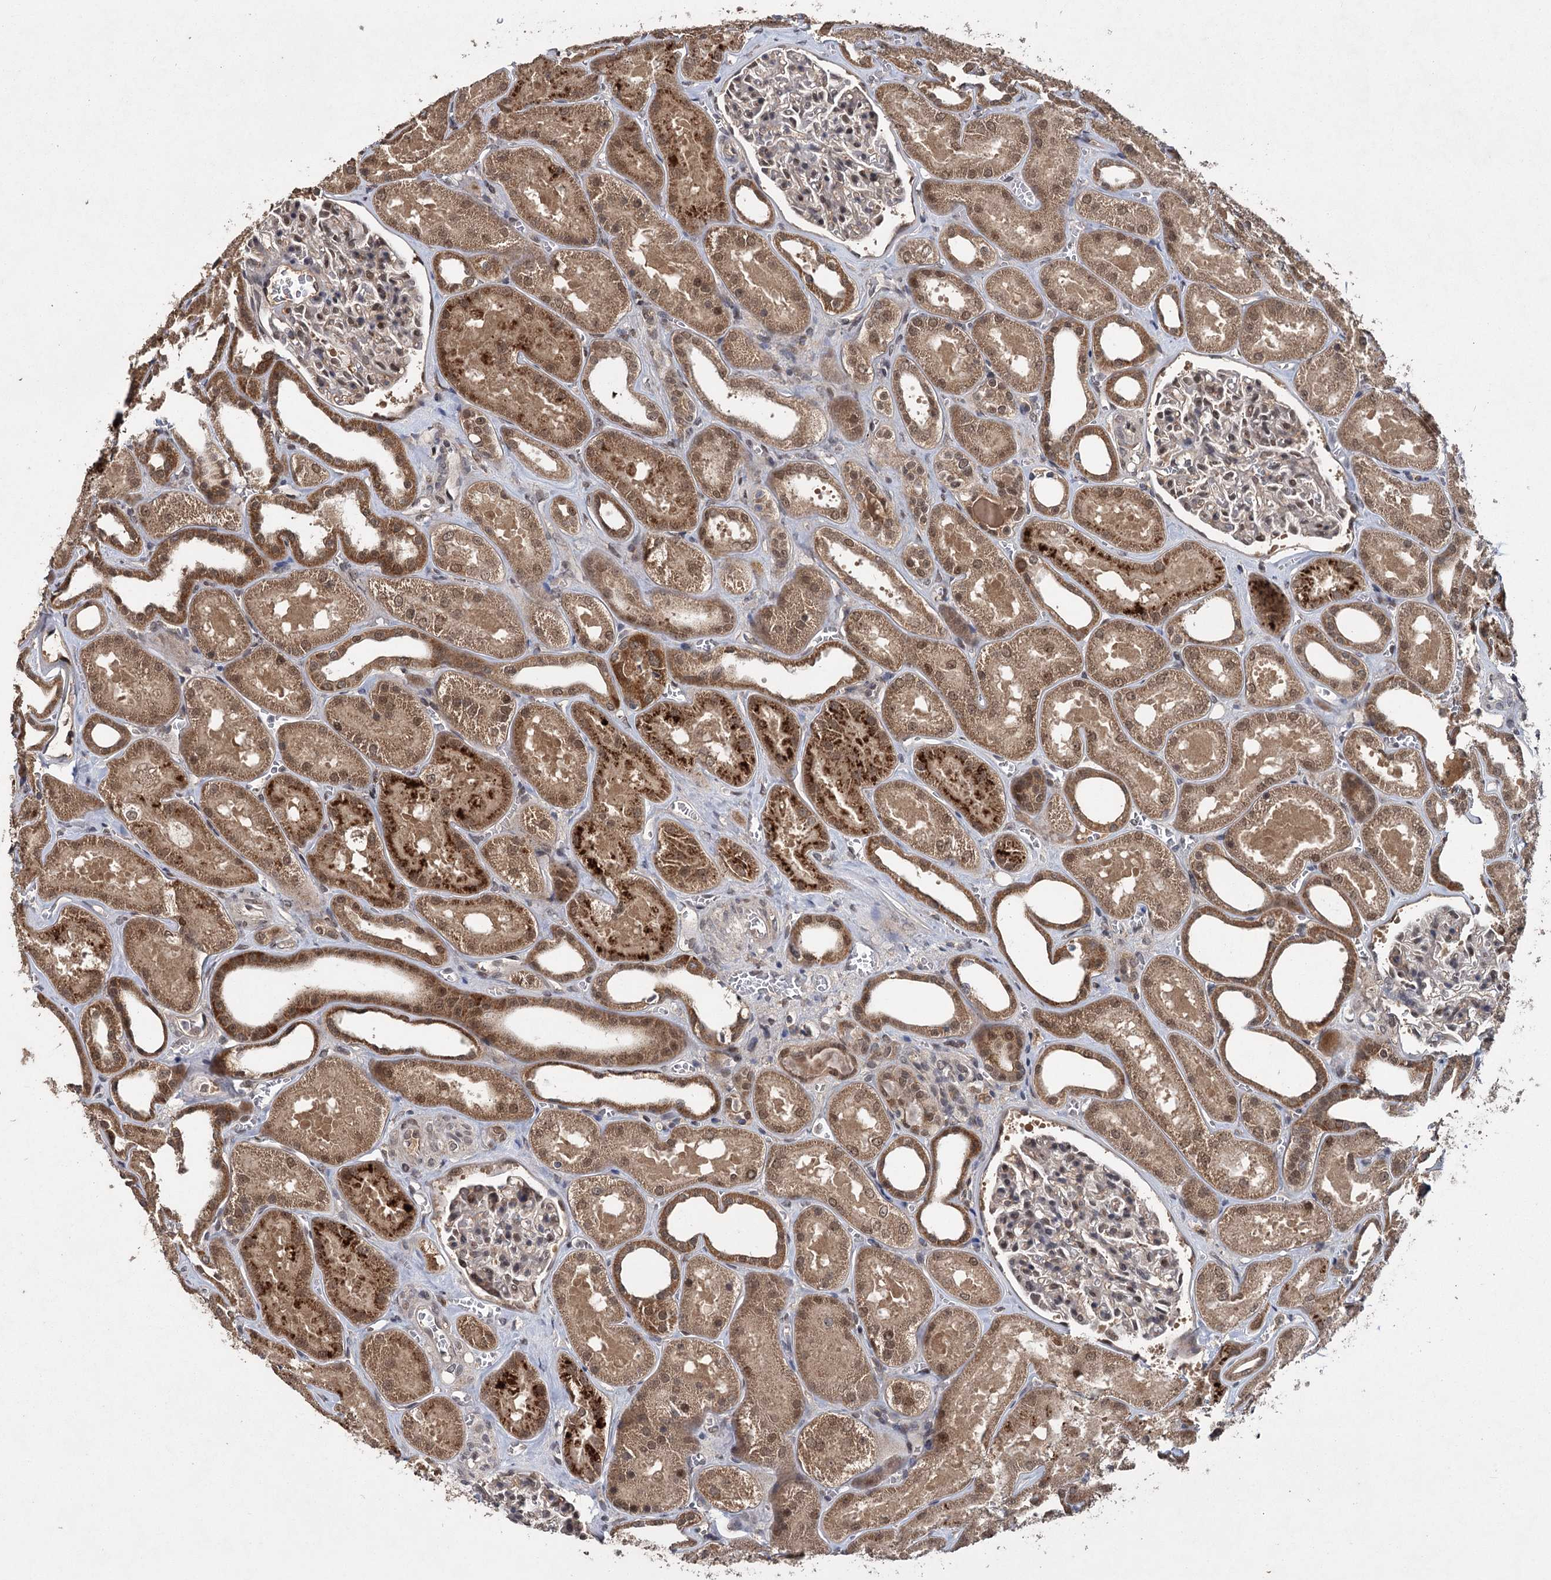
{"staining": {"intensity": "moderate", "quantity": "<25%", "location": "nuclear"}, "tissue": "kidney", "cell_type": "Cells in glomeruli", "image_type": "normal", "snomed": [{"axis": "morphology", "description": "Normal tissue, NOS"}, {"axis": "morphology", "description": "Adenocarcinoma, NOS"}, {"axis": "topography", "description": "Kidney"}], "caption": "Immunohistochemical staining of benign kidney exhibits moderate nuclear protein staining in approximately <25% of cells in glomeruli.", "gene": "MYG1", "patient": {"sex": "female", "age": 68}}